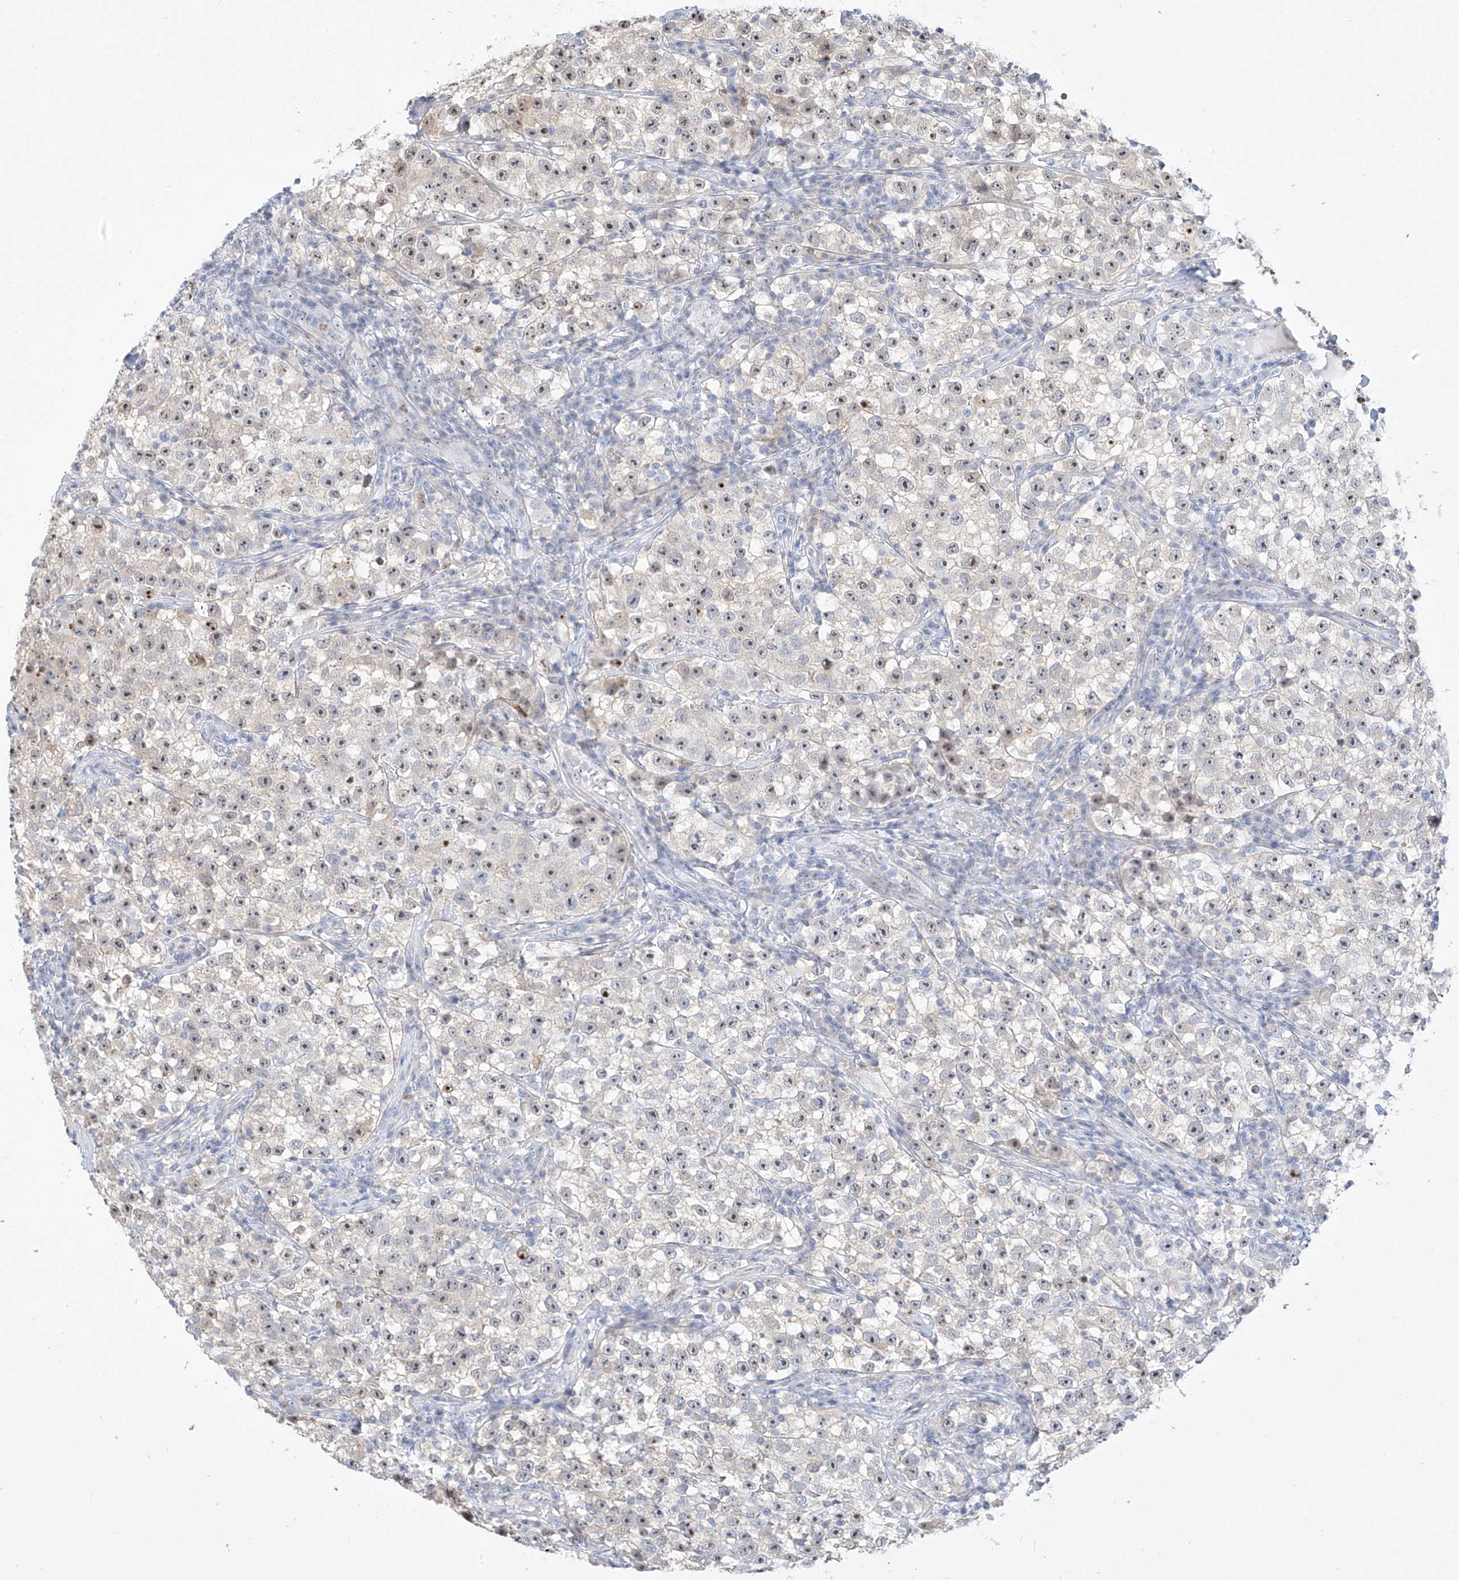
{"staining": {"intensity": "weak", "quantity": "<25%", "location": "nuclear"}, "tissue": "testis cancer", "cell_type": "Tumor cells", "image_type": "cancer", "snomed": [{"axis": "morphology", "description": "Seminoma, NOS"}, {"axis": "topography", "description": "Testis"}], "caption": "This is an immunohistochemistry histopathology image of human testis cancer. There is no expression in tumor cells.", "gene": "SNU13", "patient": {"sex": "male", "age": 22}}